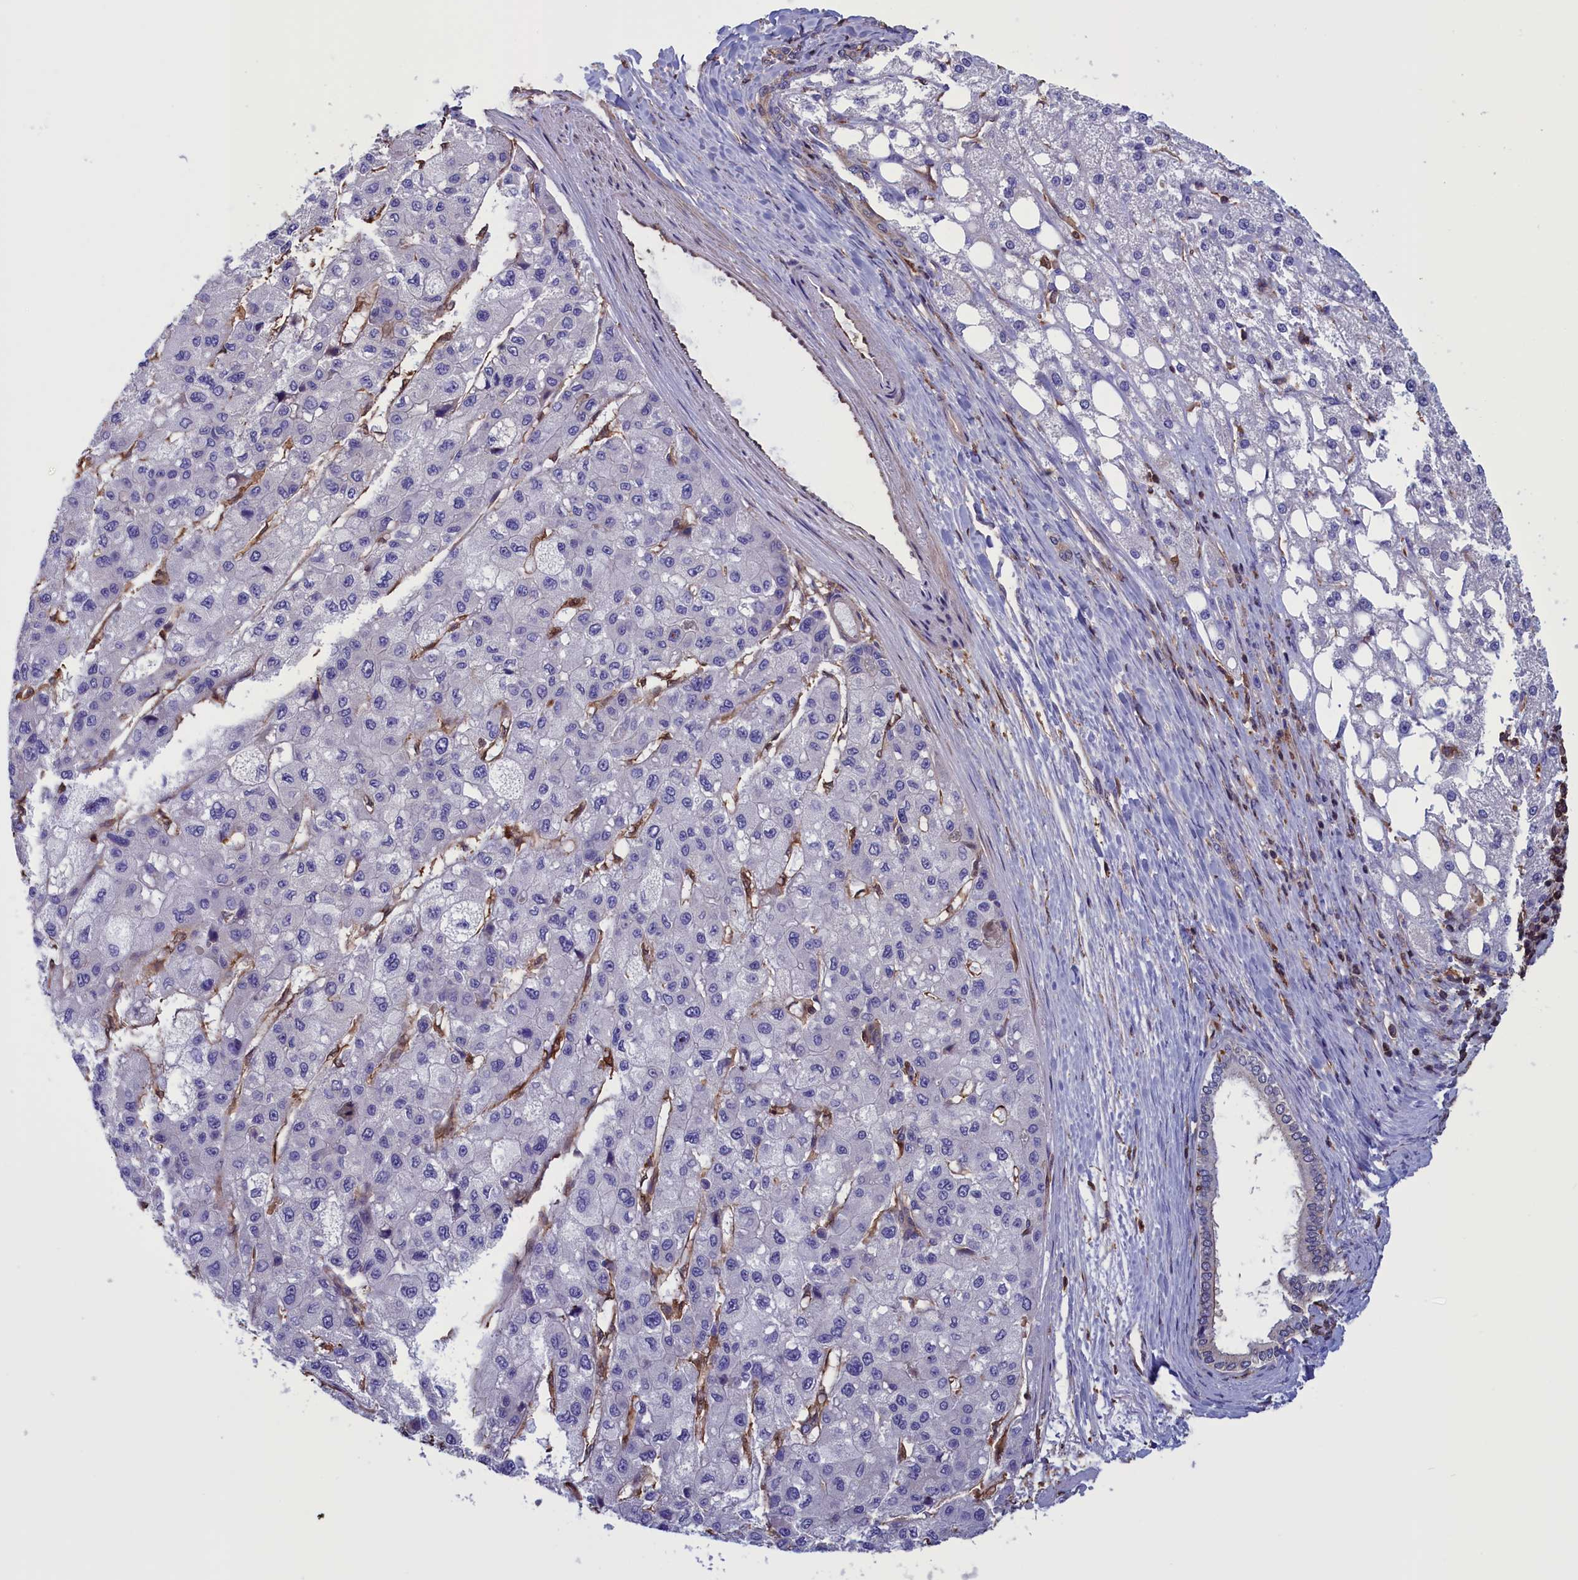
{"staining": {"intensity": "negative", "quantity": "none", "location": "none"}, "tissue": "liver cancer", "cell_type": "Tumor cells", "image_type": "cancer", "snomed": [{"axis": "morphology", "description": "Carcinoma, Hepatocellular, NOS"}, {"axis": "topography", "description": "Liver"}], "caption": "Tumor cells show no significant protein staining in liver hepatocellular carcinoma.", "gene": "ARHGAP18", "patient": {"sex": "male", "age": 80}}